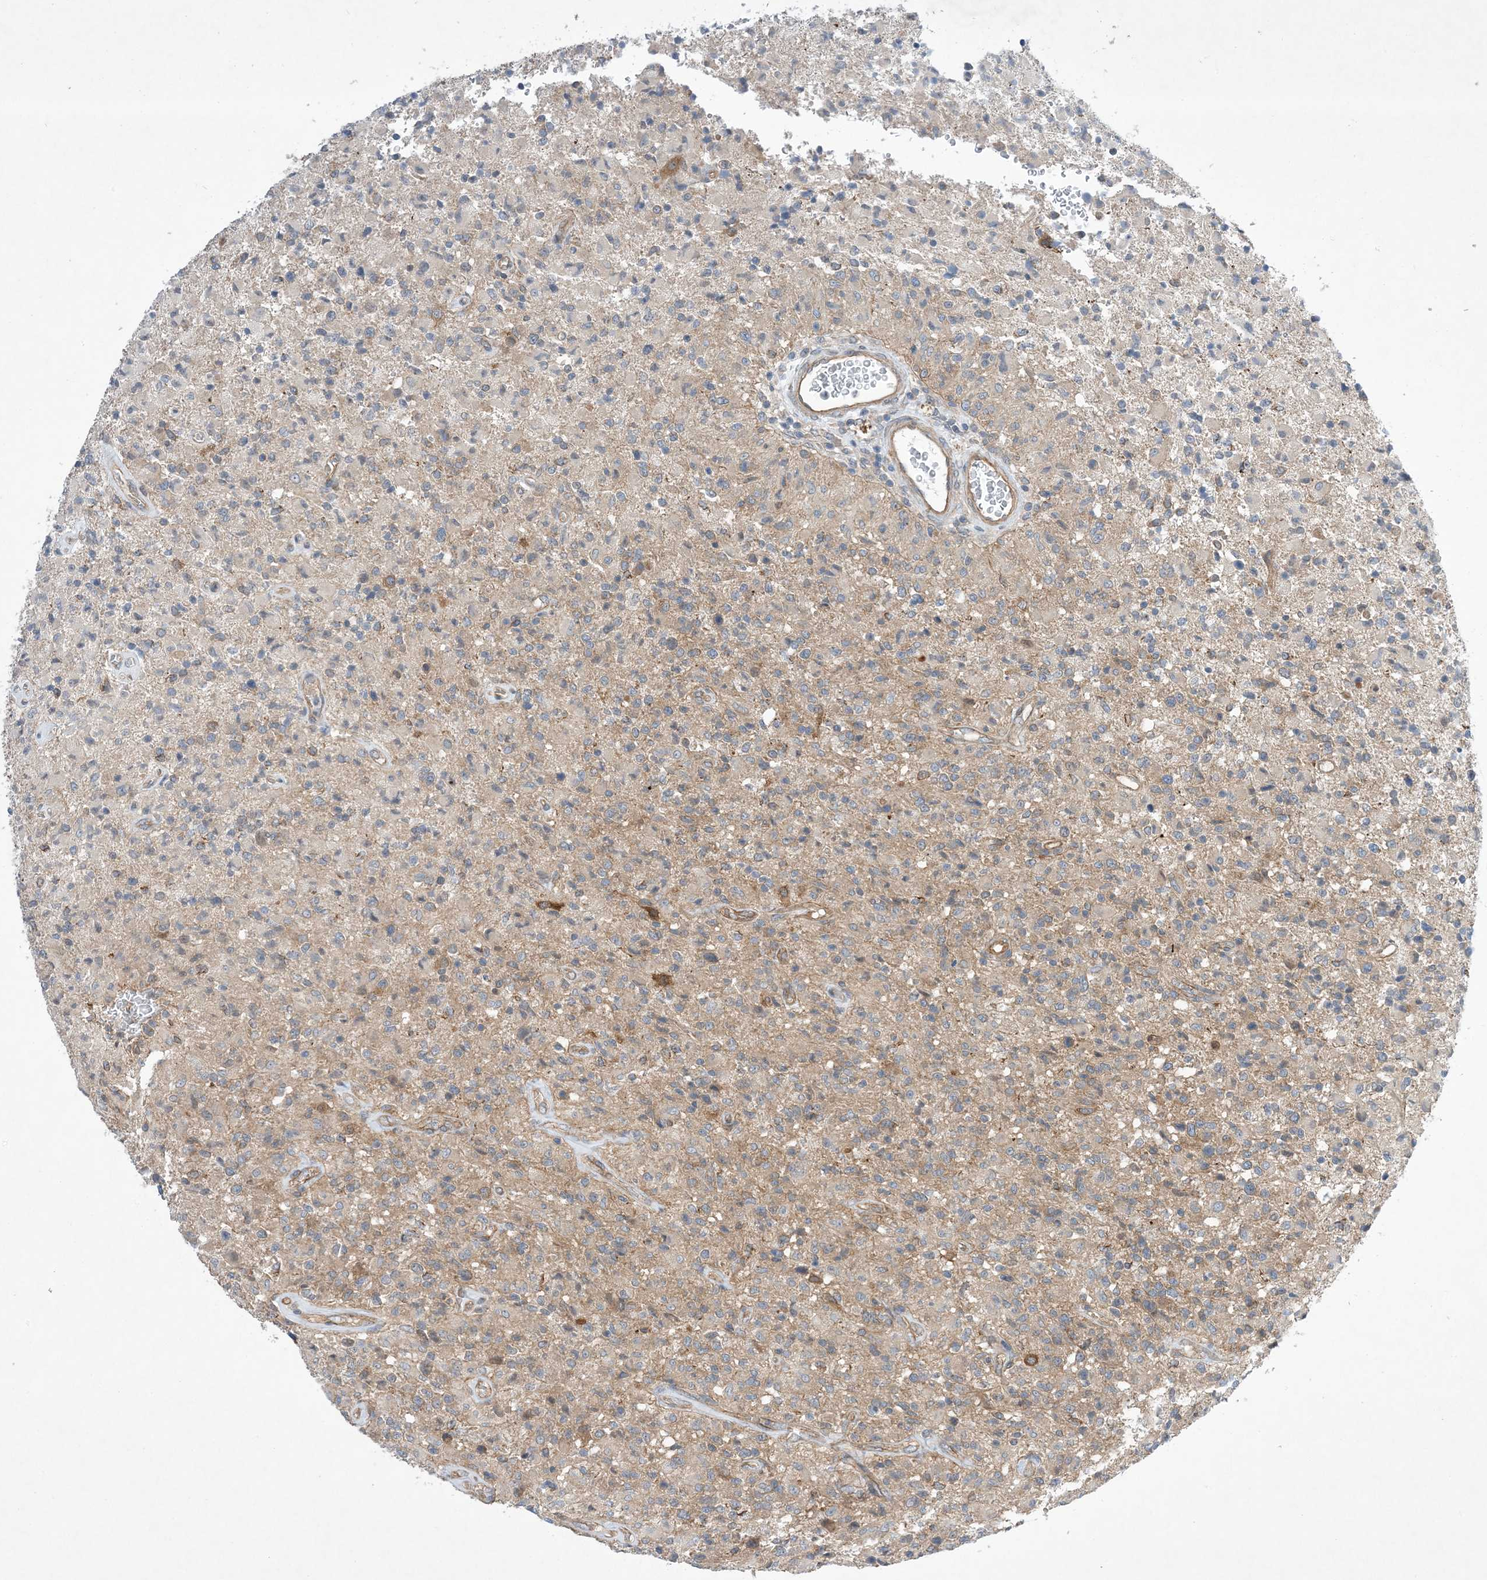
{"staining": {"intensity": "weak", "quantity": "25%-75%", "location": "cytoplasmic/membranous"}, "tissue": "glioma", "cell_type": "Tumor cells", "image_type": "cancer", "snomed": [{"axis": "morphology", "description": "Glioma, malignant, High grade"}, {"axis": "topography", "description": "Brain"}], "caption": "IHC micrograph of neoplastic tissue: high-grade glioma (malignant) stained using immunohistochemistry exhibits low levels of weak protein expression localized specifically in the cytoplasmic/membranous of tumor cells, appearing as a cytoplasmic/membranous brown color.", "gene": "EHBP1", "patient": {"sex": "female", "age": 57}}